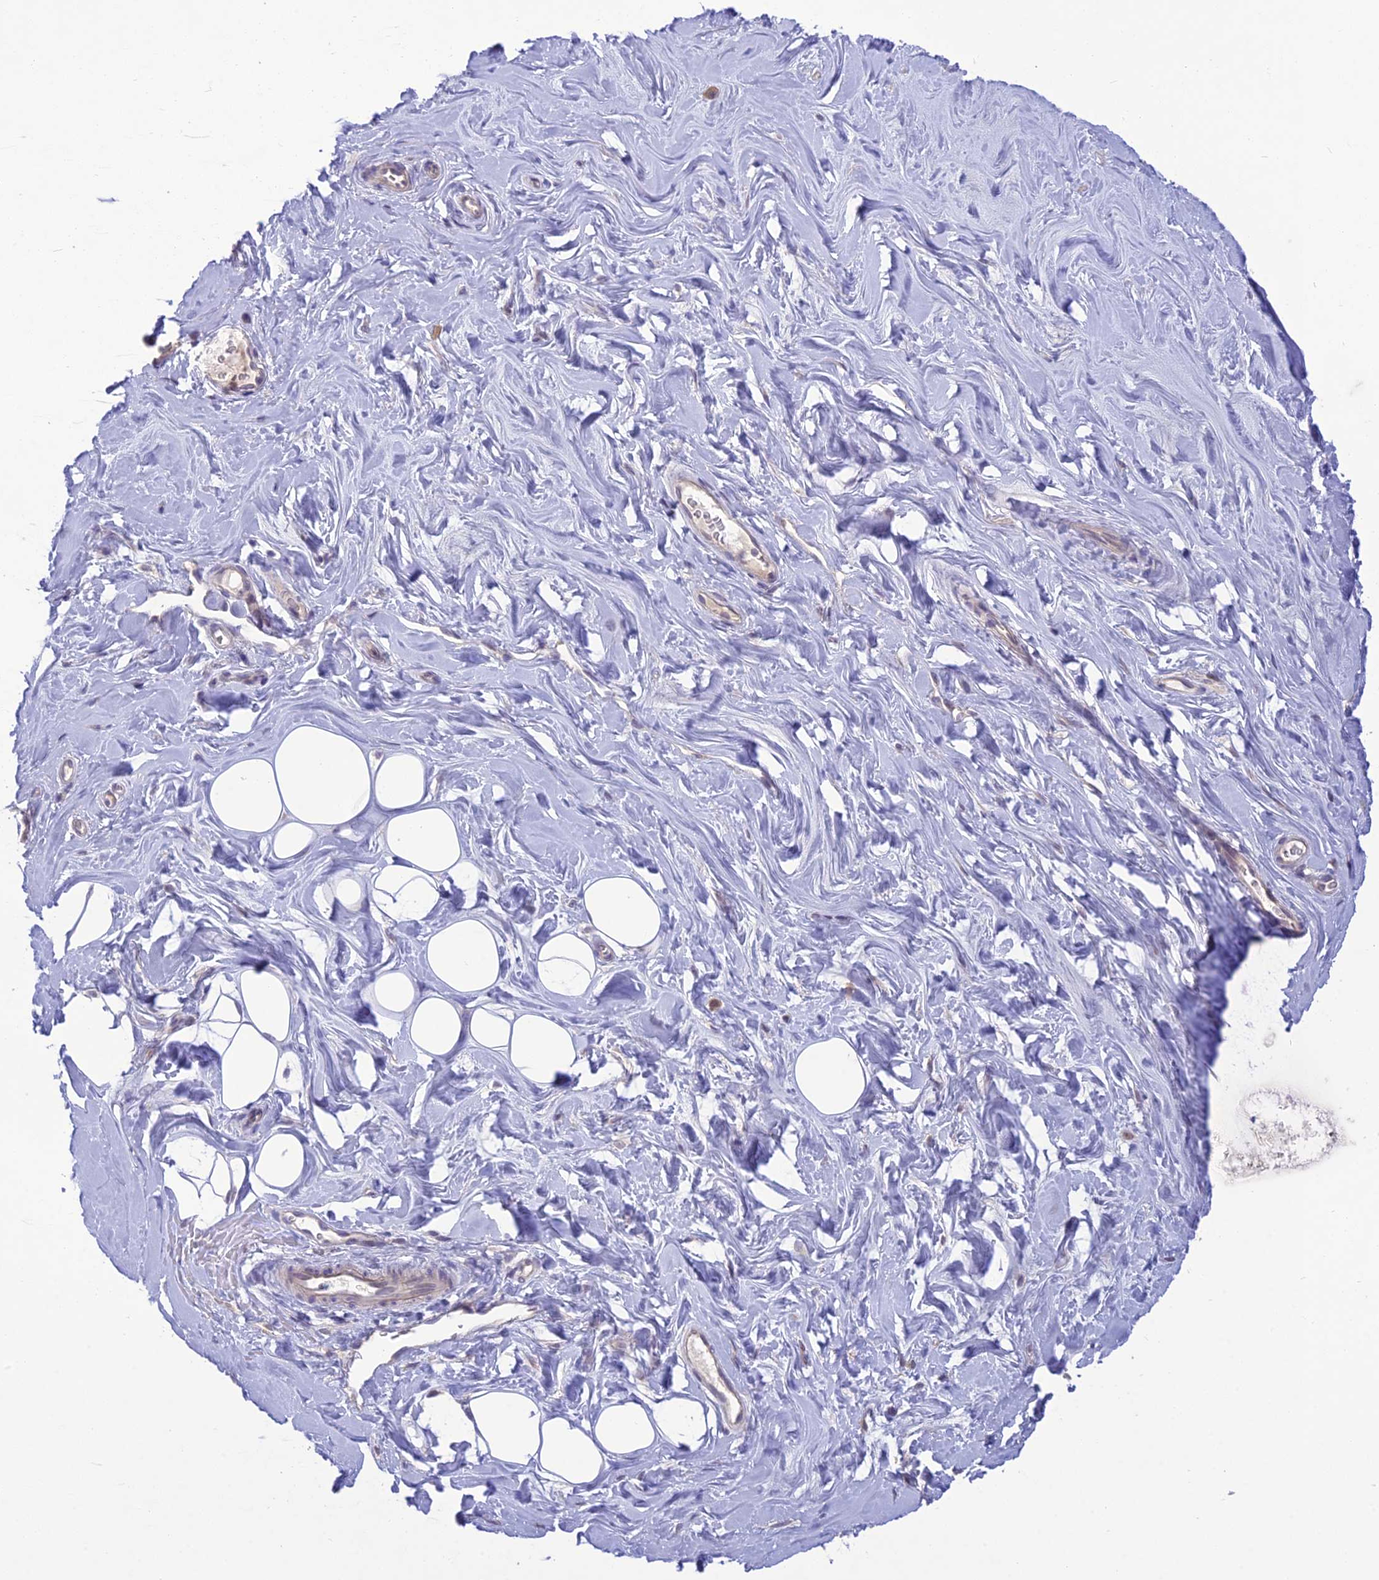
{"staining": {"intensity": "negative", "quantity": "none", "location": "none"}, "tissue": "adipose tissue", "cell_type": "Adipocytes", "image_type": "normal", "snomed": [{"axis": "morphology", "description": "Normal tissue, NOS"}, {"axis": "topography", "description": "Breast"}], "caption": "This is an immunohistochemistry (IHC) image of unremarkable adipose tissue. There is no expression in adipocytes.", "gene": "ITGAE", "patient": {"sex": "female", "age": 26}}